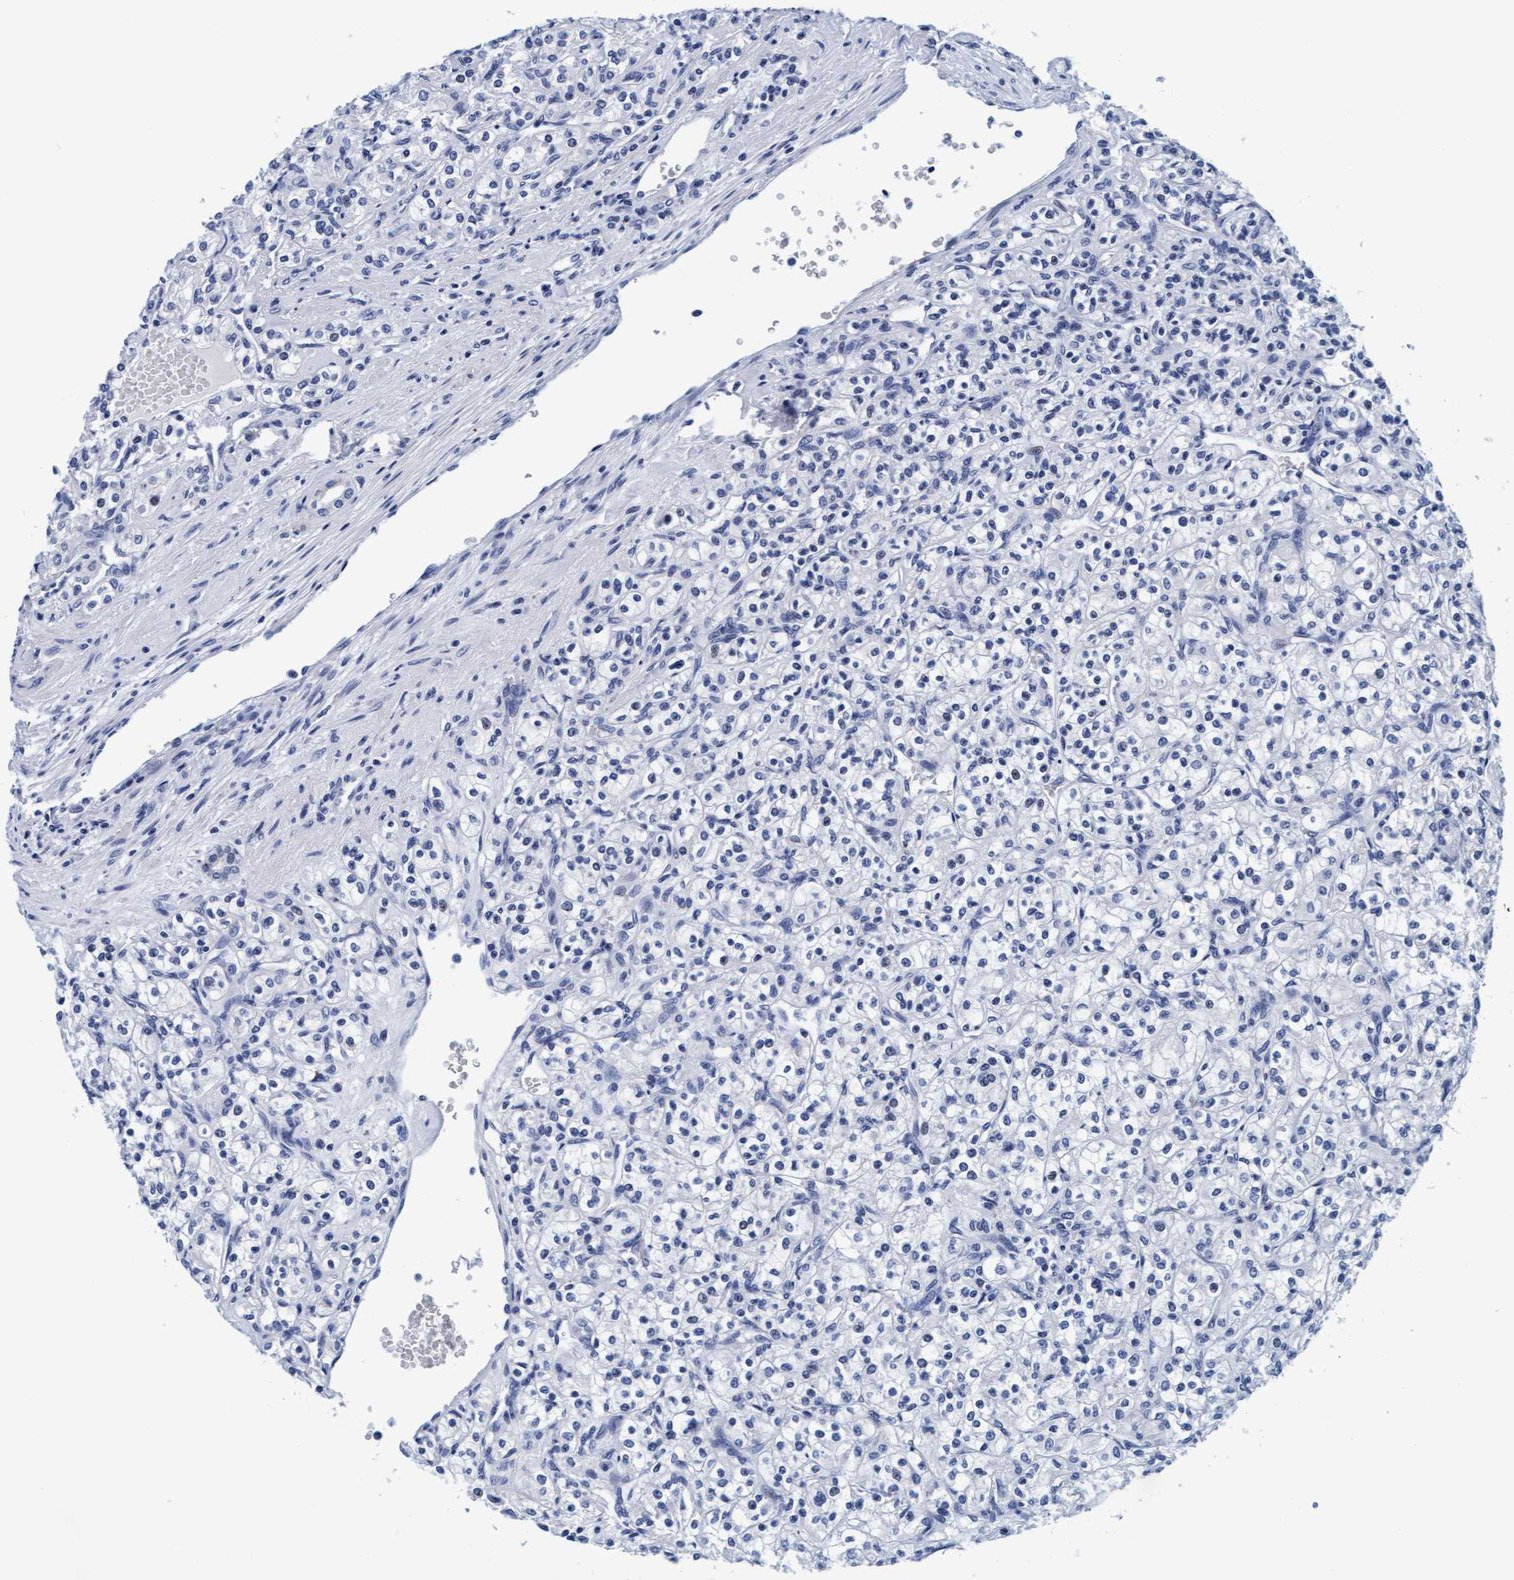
{"staining": {"intensity": "negative", "quantity": "none", "location": "none"}, "tissue": "renal cancer", "cell_type": "Tumor cells", "image_type": "cancer", "snomed": [{"axis": "morphology", "description": "Adenocarcinoma, NOS"}, {"axis": "topography", "description": "Kidney"}], "caption": "Tumor cells show no significant positivity in adenocarcinoma (renal). (Brightfield microscopy of DAB (3,3'-diaminobenzidine) immunohistochemistry (IHC) at high magnification).", "gene": "ARSG", "patient": {"sex": "male", "age": 77}}